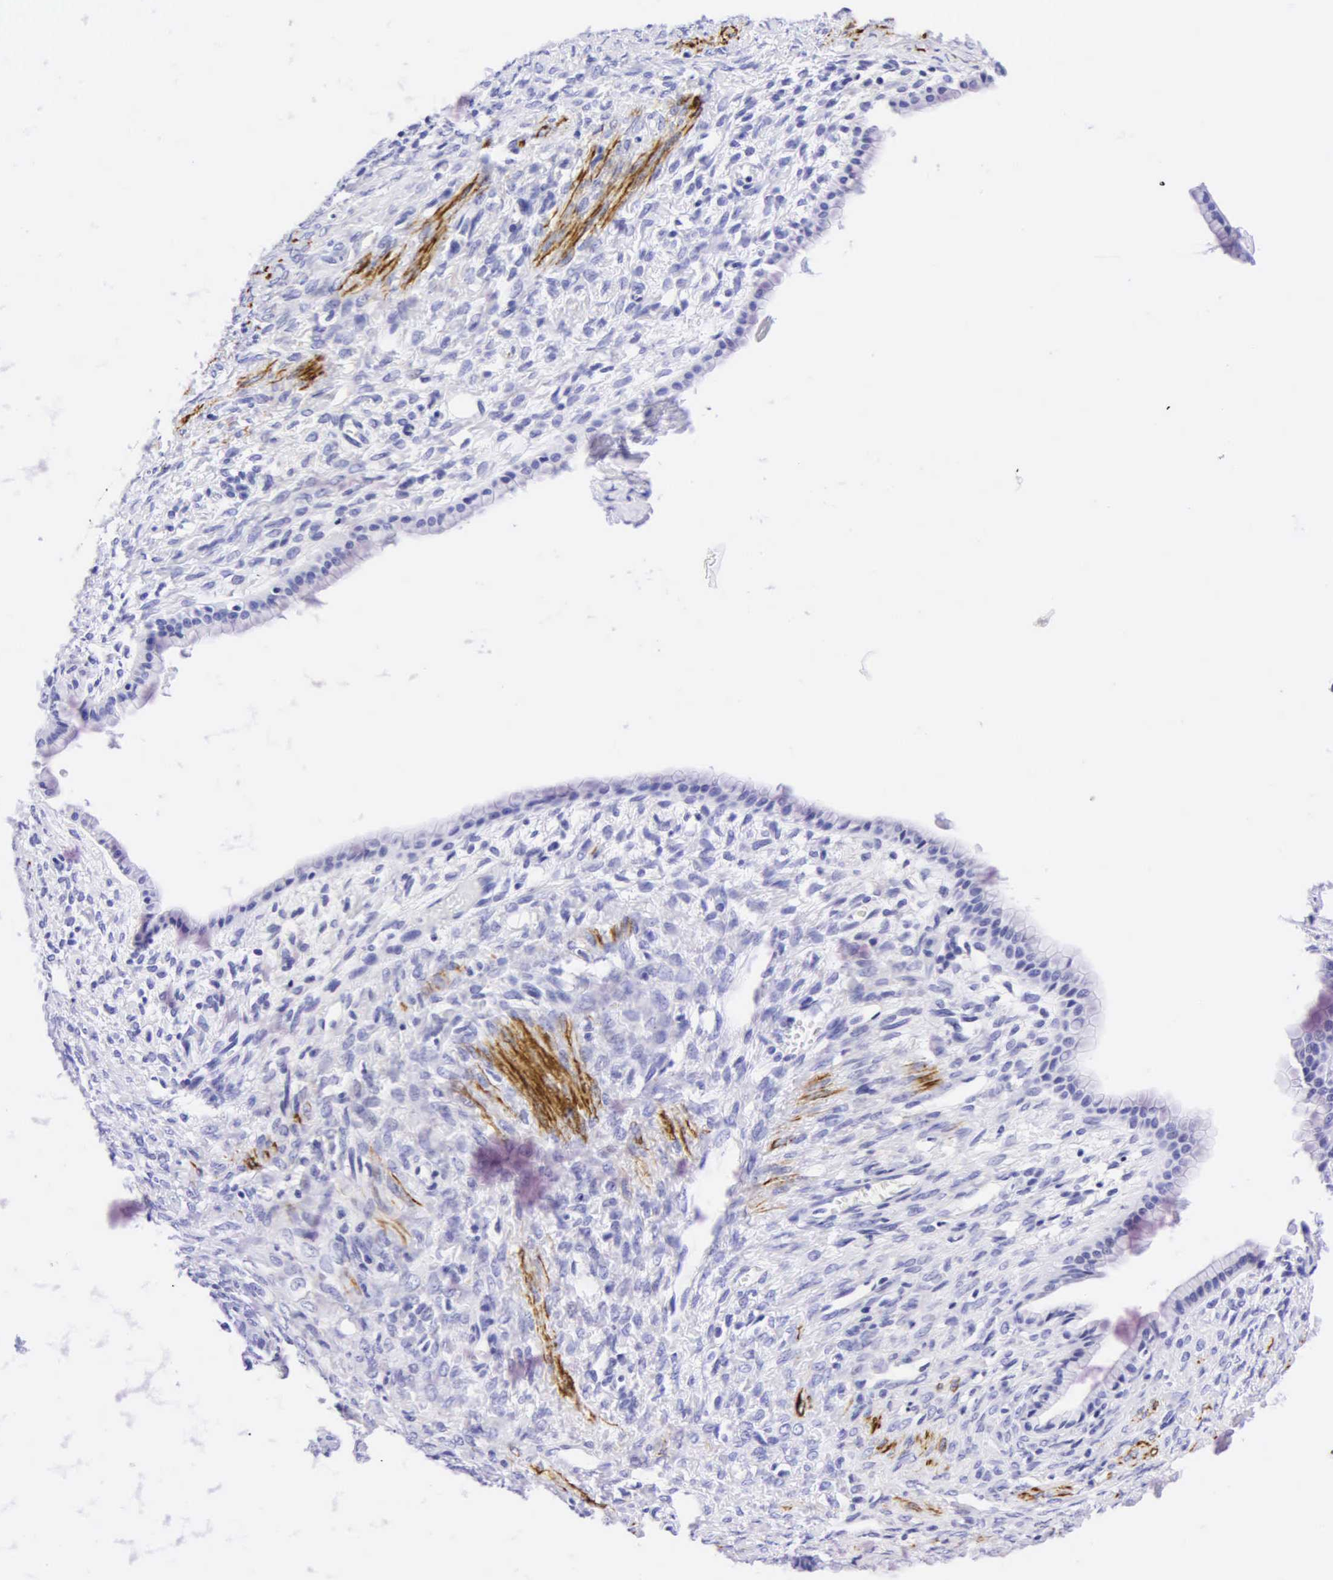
{"staining": {"intensity": "negative", "quantity": "none", "location": "none"}, "tissue": "ovarian cancer", "cell_type": "Tumor cells", "image_type": "cancer", "snomed": [{"axis": "morphology", "description": "Cystadenocarcinoma, mucinous, NOS"}, {"axis": "topography", "description": "Ovary"}], "caption": "DAB (3,3'-diaminobenzidine) immunohistochemical staining of human ovarian cancer exhibits no significant expression in tumor cells.", "gene": "DES", "patient": {"sex": "female", "age": 25}}